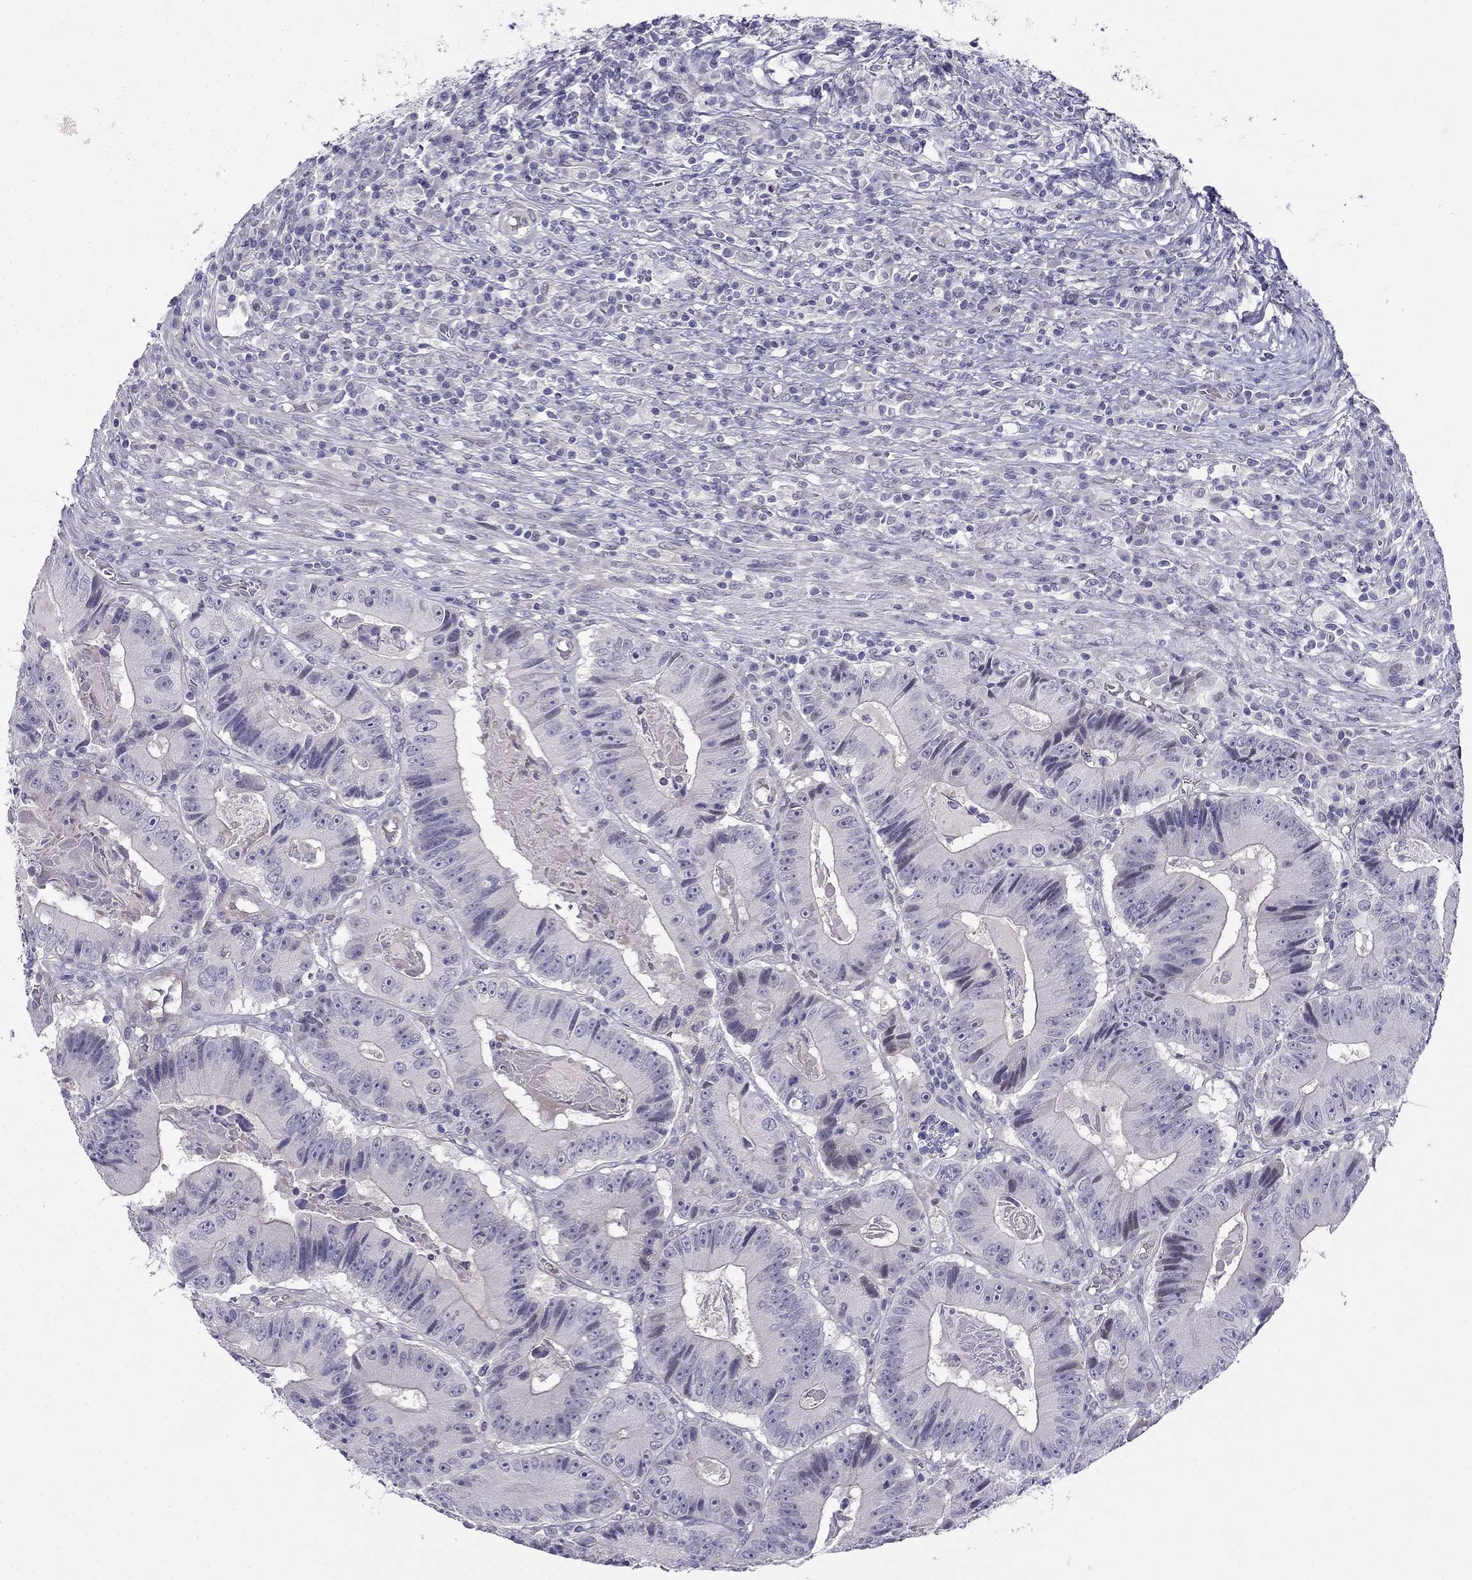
{"staining": {"intensity": "negative", "quantity": "none", "location": "none"}, "tissue": "colorectal cancer", "cell_type": "Tumor cells", "image_type": "cancer", "snomed": [{"axis": "morphology", "description": "Adenocarcinoma, NOS"}, {"axis": "topography", "description": "Colon"}], "caption": "Tumor cells are negative for protein expression in human colorectal cancer (adenocarcinoma).", "gene": "BAG5", "patient": {"sex": "female", "age": 86}}